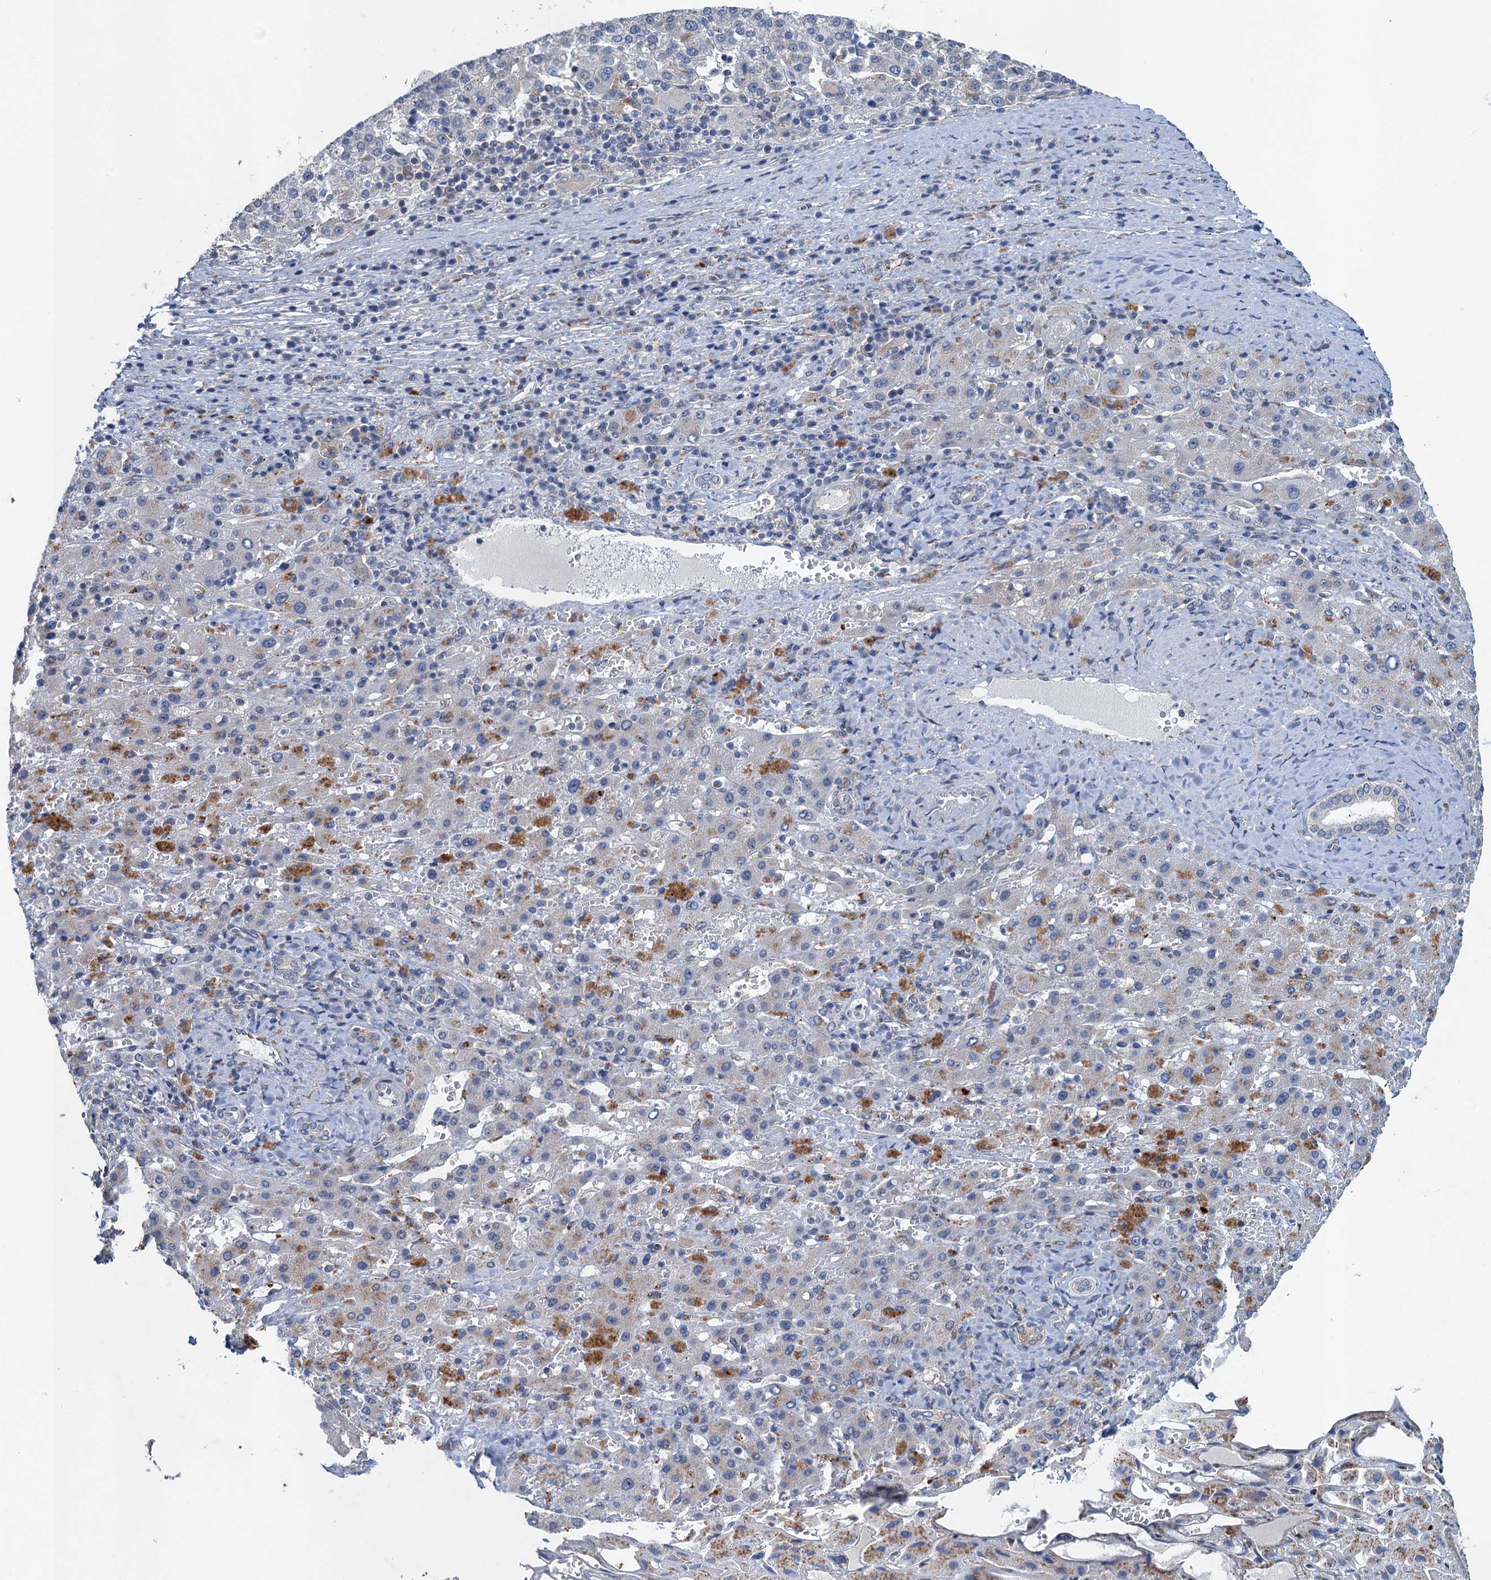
{"staining": {"intensity": "negative", "quantity": "none", "location": "none"}, "tissue": "liver cancer", "cell_type": "Tumor cells", "image_type": "cancer", "snomed": [{"axis": "morphology", "description": "Carcinoma, Hepatocellular, NOS"}, {"axis": "topography", "description": "Liver"}], "caption": "Hepatocellular carcinoma (liver) was stained to show a protein in brown. There is no significant staining in tumor cells.", "gene": "NBEA", "patient": {"sex": "female", "age": 58}}